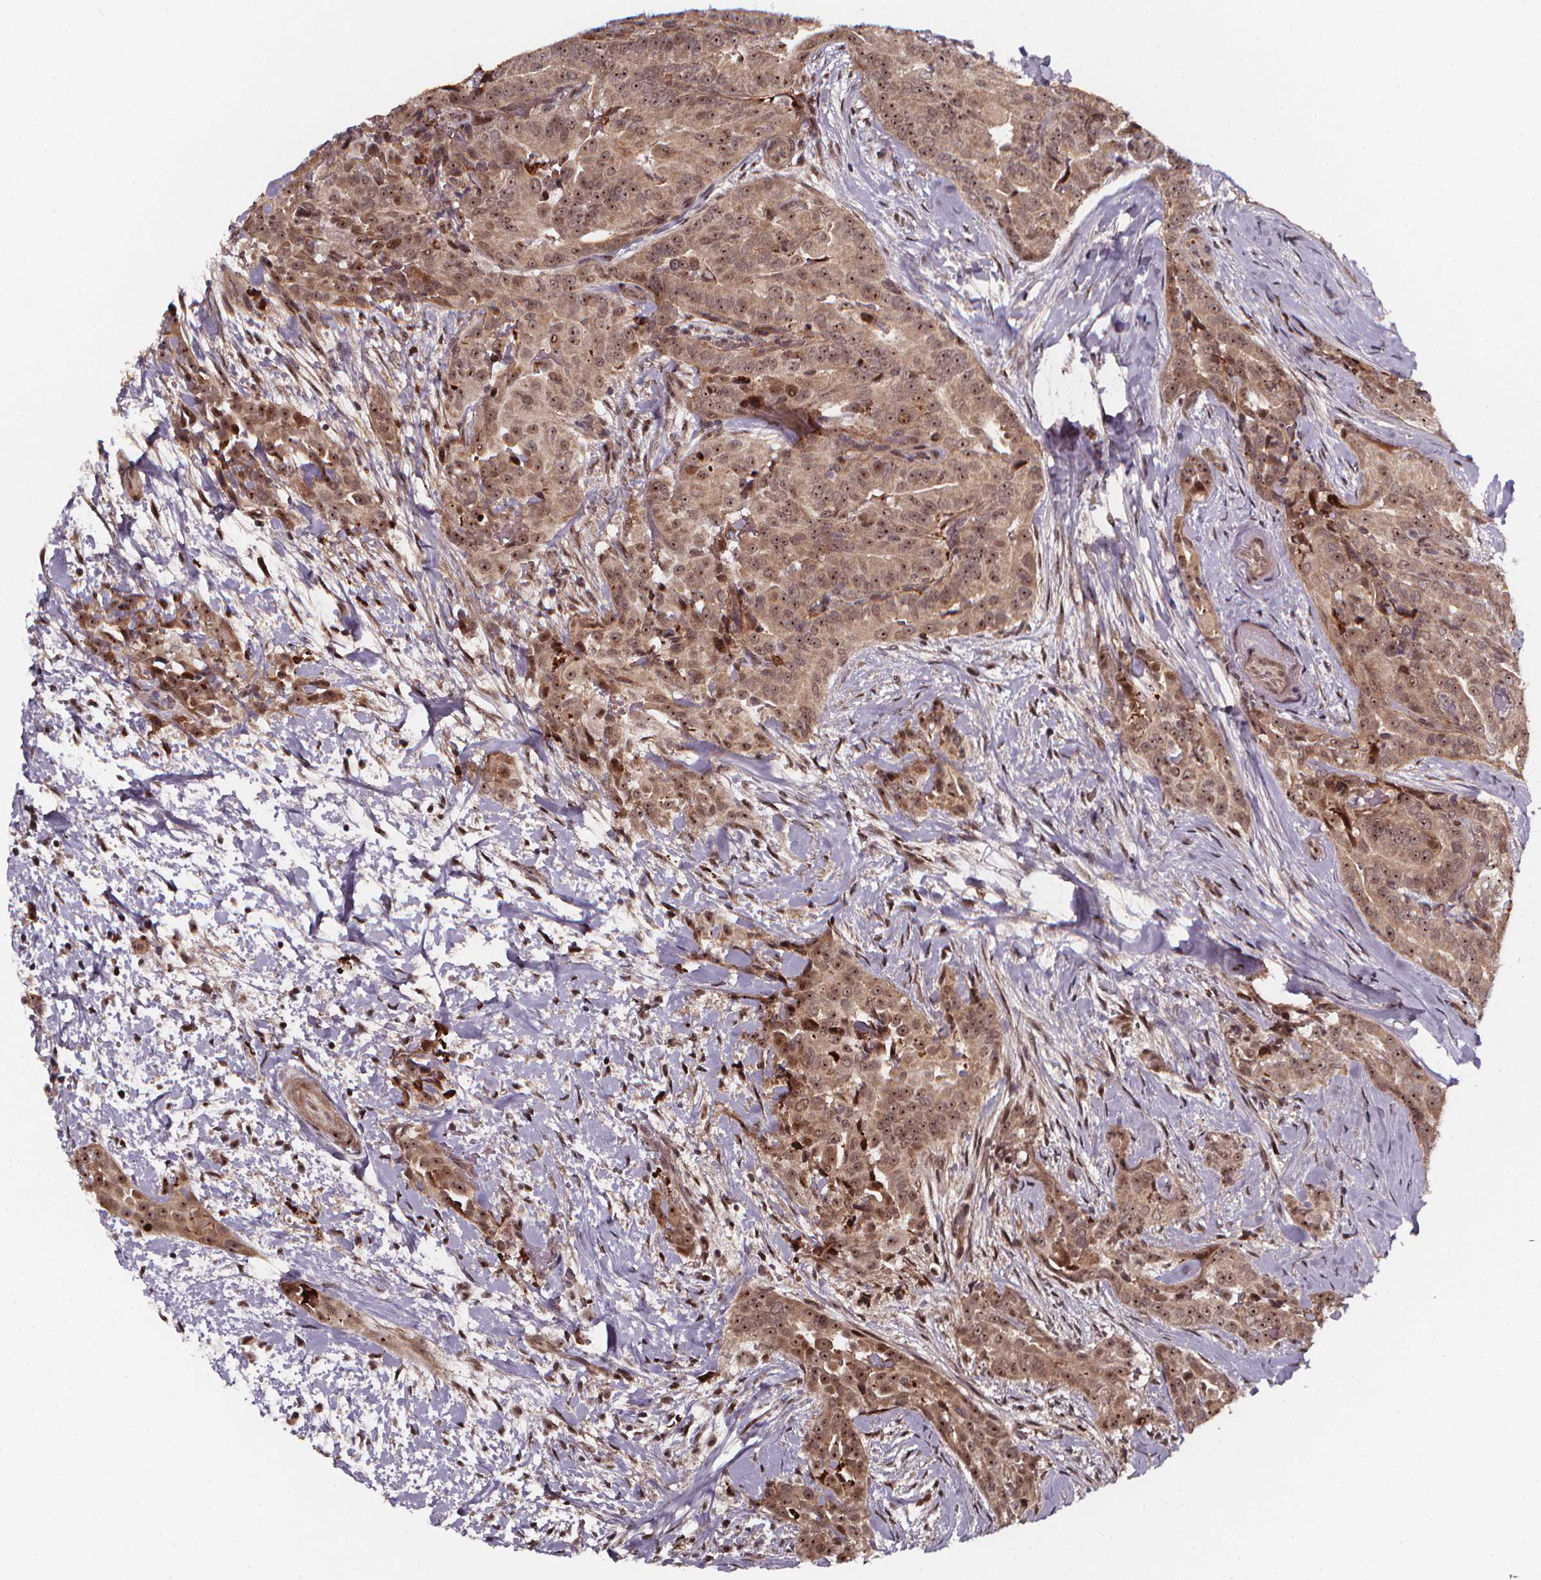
{"staining": {"intensity": "moderate", "quantity": ">75%", "location": "cytoplasmic/membranous,nuclear"}, "tissue": "thyroid cancer", "cell_type": "Tumor cells", "image_type": "cancer", "snomed": [{"axis": "morphology", "description": "Papillary adenocarcinoma, NOS"}, {"axis": "topography", "description": "Thyroid gland"}], "caption": "A brown stain labels moderate cytoplasmic/membranous and nuclear positivity of a protein in thyroid cancer (papillary adenocarcinoma) tumor cells.", "gene": "DDIT3", "patient": {"sex": "male", "age": 61}}